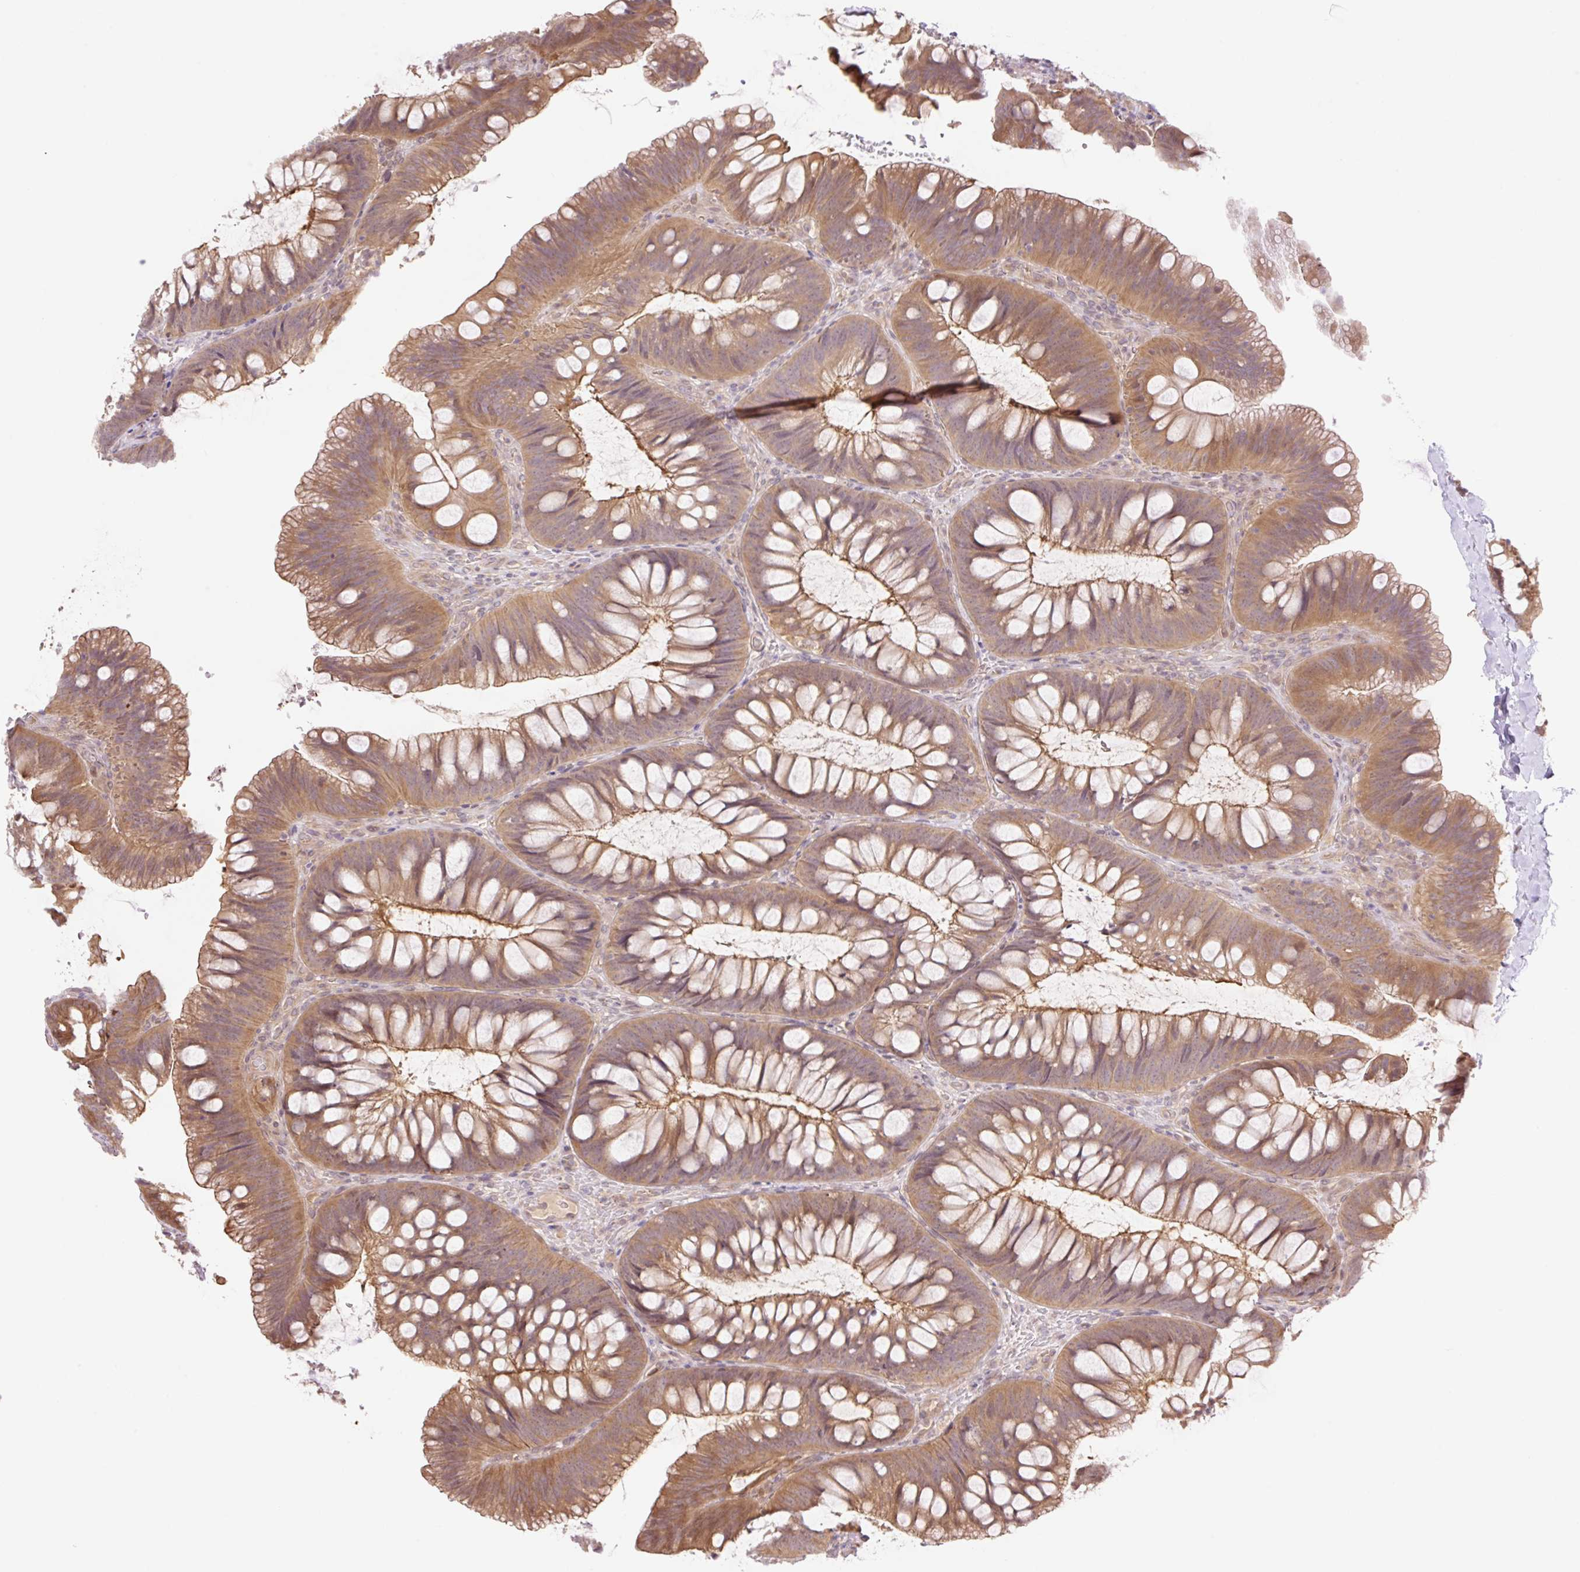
{"staining": {"intensity": "weak", "quantity": "25%-75%", "location": "cytoplasmic/membranous"}, "tissue": "colon", "cell_type": "Endothelial cells", "image_type": "normal", "snomed": [{"axis": "morphology", "description": "Normal tissue, NOS"}, {"axis": "morphology", "description": "Adenoma, NOS"}, {"axis": "topography", "description": "Soft tissue"}, {"axis": "topography", "description": "Colon"}], "caption": "DAB (3,3'-diaminobenzidine) immunohistochemical staining of benign colon exhibits weak cytoplasmic/membranous protein positivity in approximately 25%-75% of endothelial cells.", "gene": "VPS25", "patient": {"sex": "male", "age": 47}}